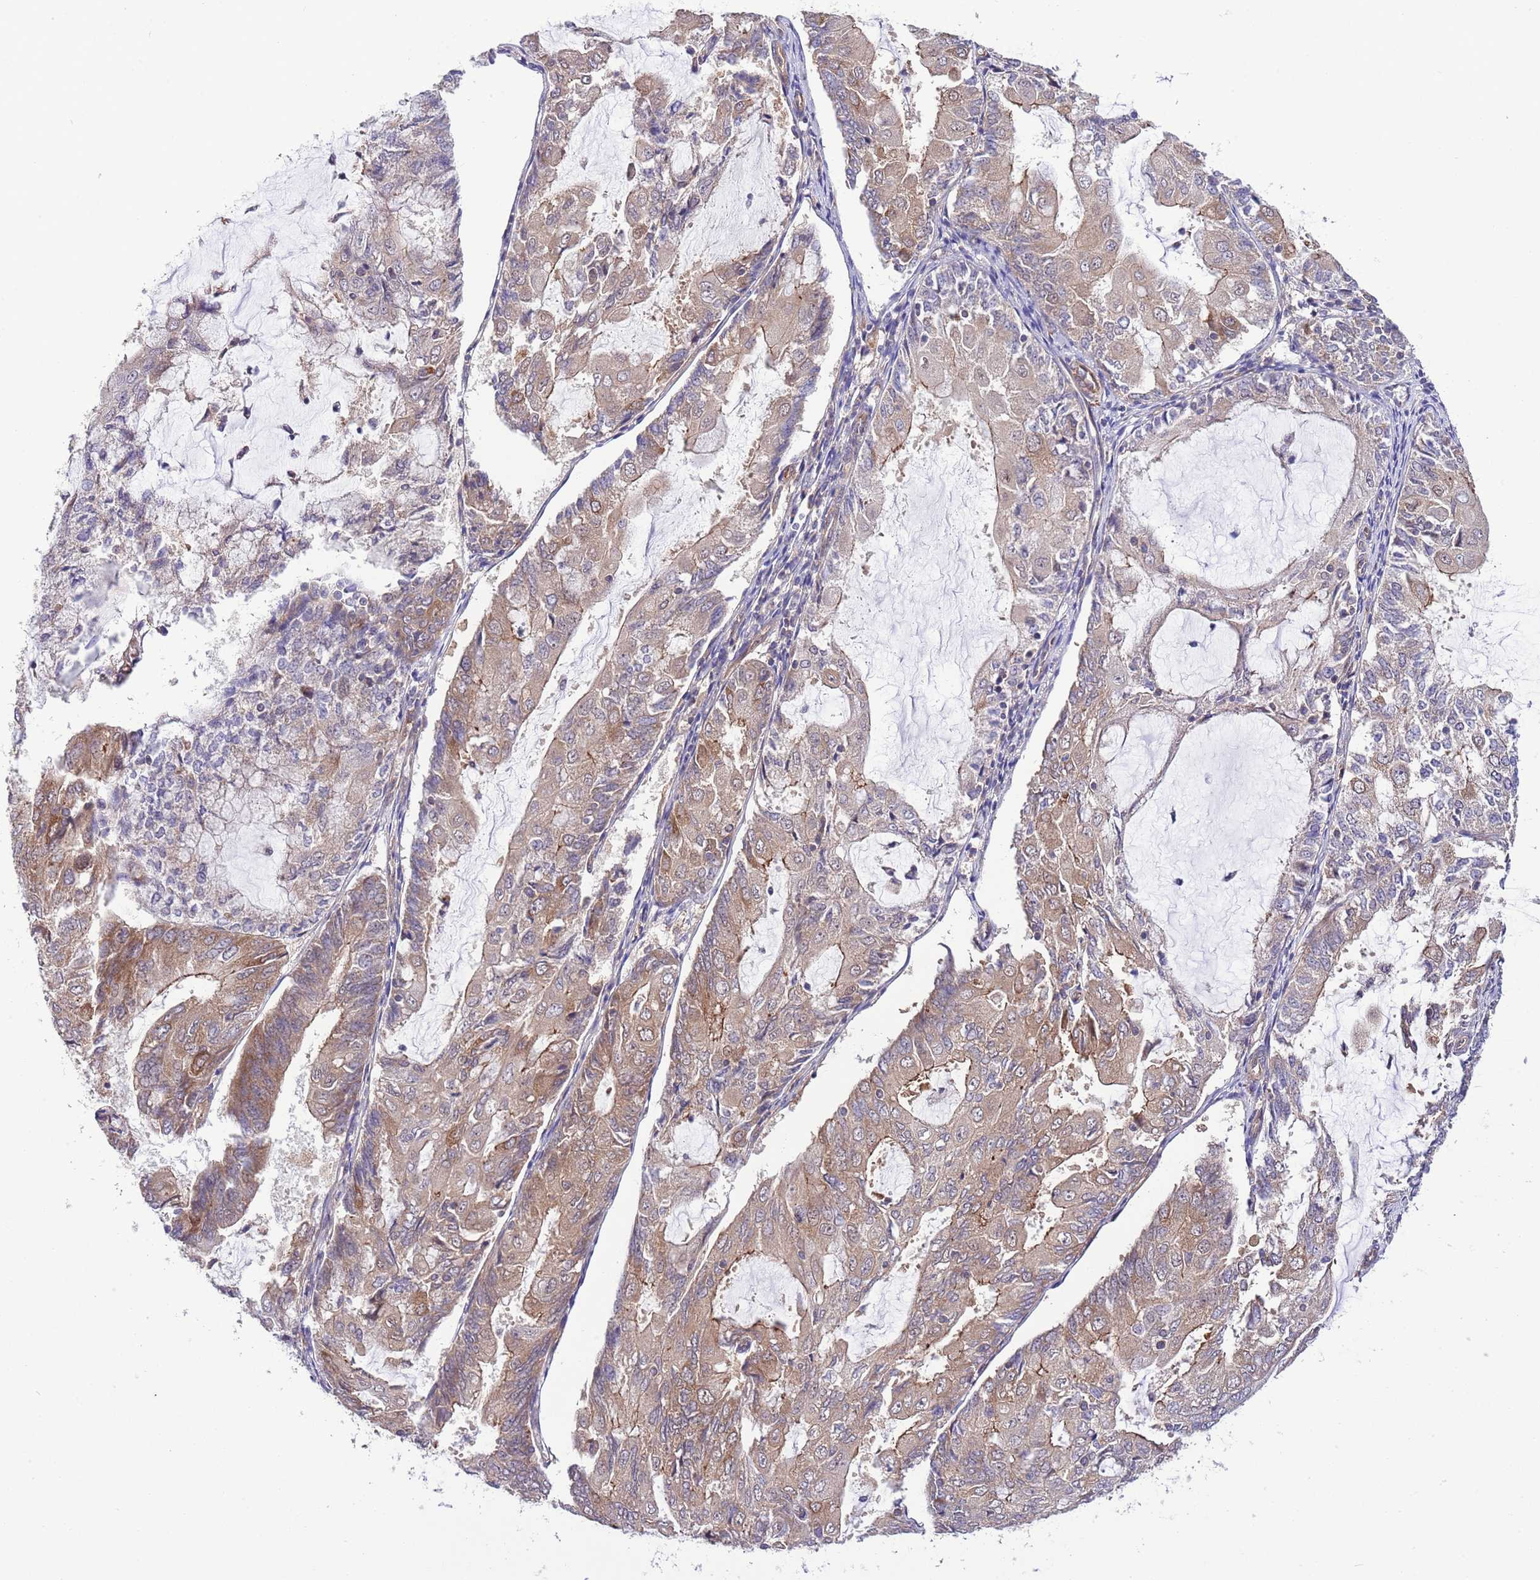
{"staining": {"intensity": "moderate", "quantity": "<25%", "location": "cytoplasmic/membranous"}, "tissue": "endometrial cancer", "cell_type": "Tumor cells", "image_type": "cancer", "snomed": [{"axis": "morphology", "description": "Adenocarcinoma, NOS"}, {"axis": "topography", "description": "Endometrium"}], "caption": "Protein expression analysis of adenocarcinoma (endometrial) exhibits moderate cytoplasmic/membranous staining in approximately <25% of tumor cells.", "gene": "DONSON", "patient": {"sex": "female", "age": 81}}